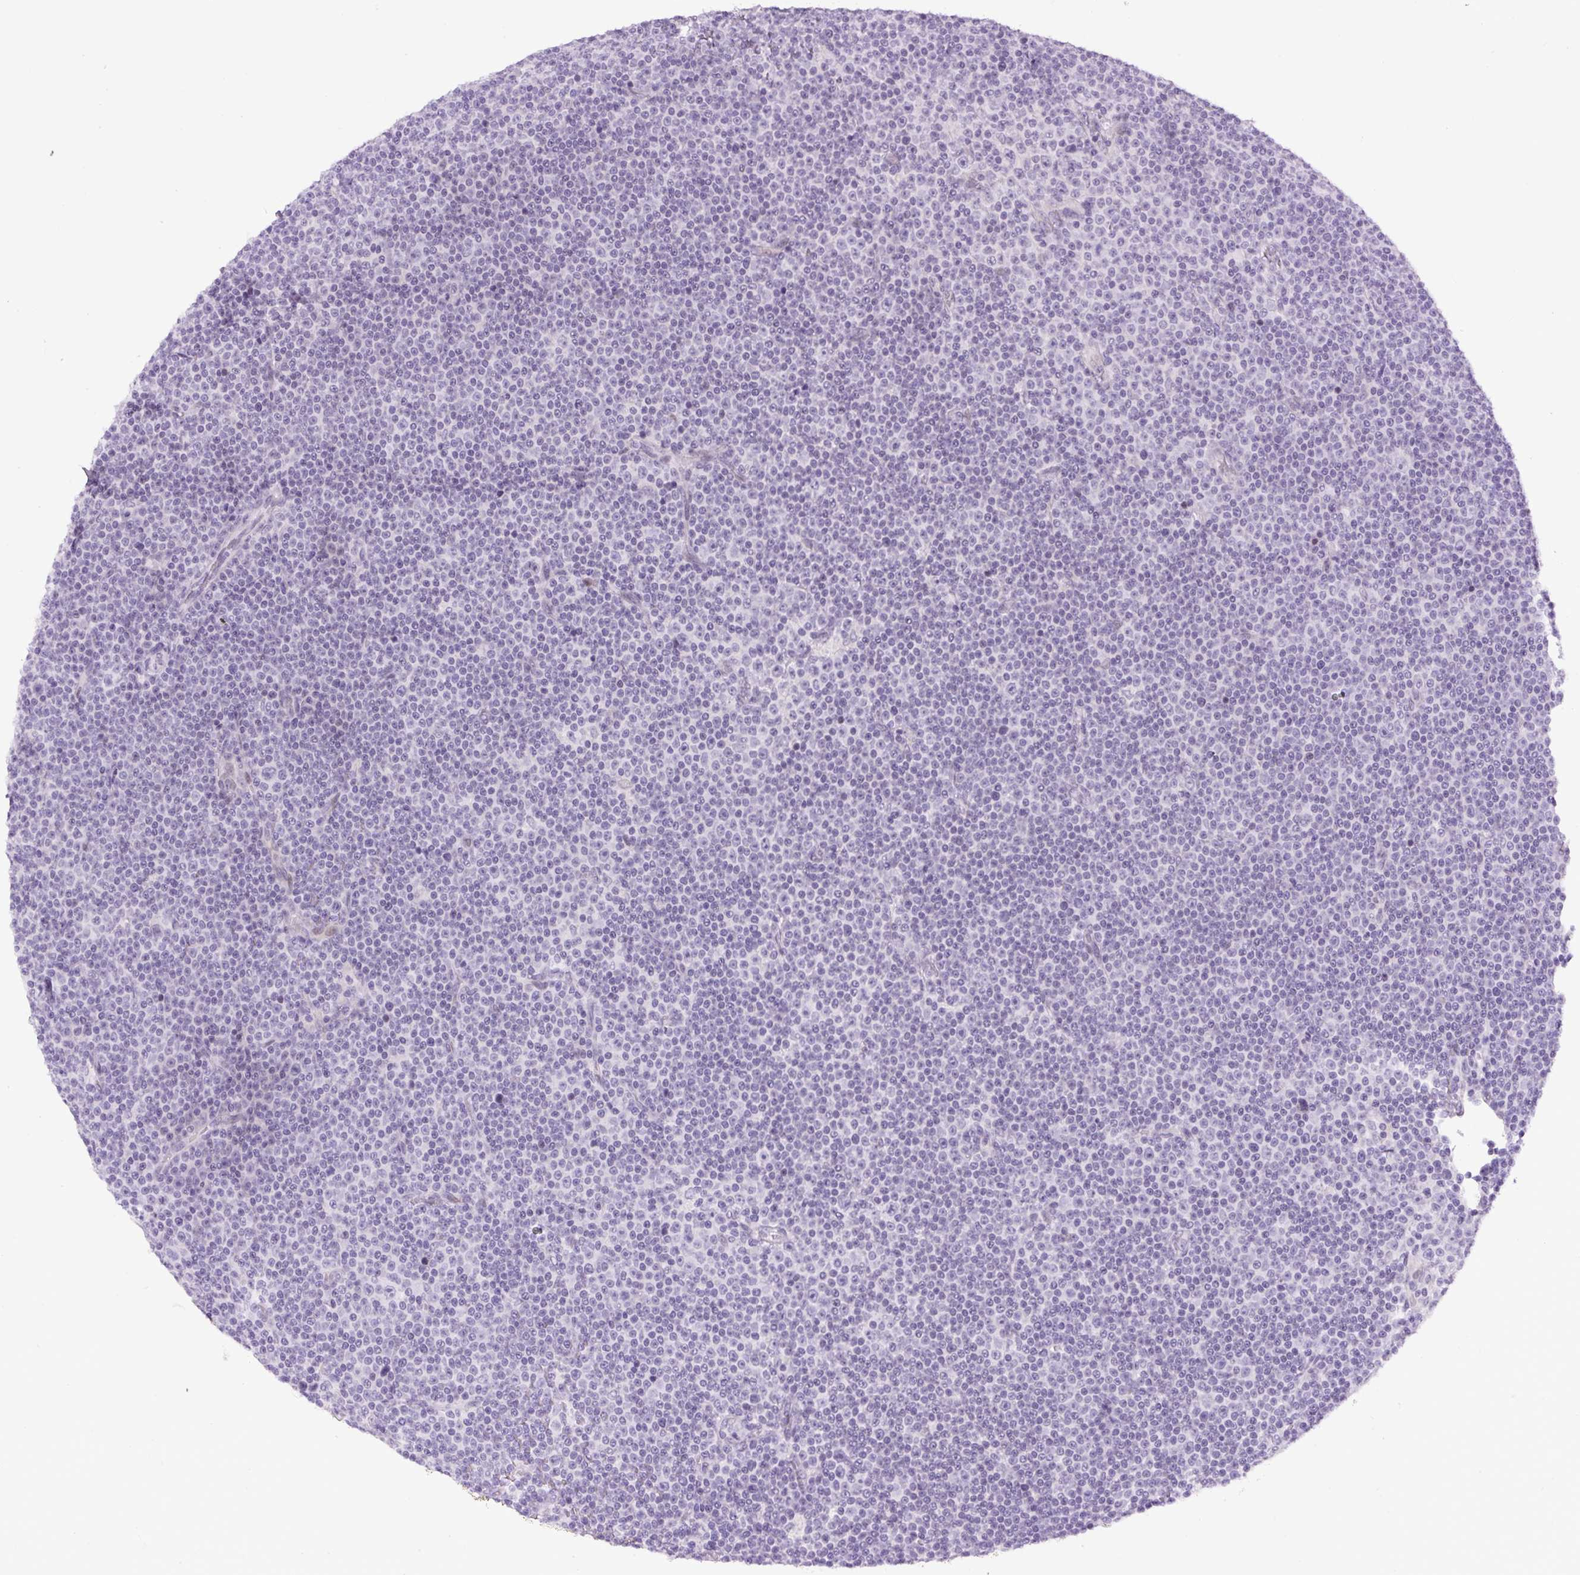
{"staining": {"intensity": "negative", "quantity": "none", "location": "none"}, "tissue": "lymphoma", "cell_type": "Tumor cells", "image_type": "cancer", "snomed": [{"axis": "morphology", "description": "Malignant lymphoma, non-Hodgkin's type, Low grade"}, {"axis": "topography", "description": "Lymph node"}], "caption": "High power microscopy photomicrograph of an immunohistochemistry (IHC) micrograph of malignant lymphoma, non-Hodgkin's type (low-grade), revealing no significant expression in tumor cells. Brightfield microscopy of IHC stained with DAB (brown) and hematoxylin (blue), captured at high magnification.", "gene": "RHBDD2", "patient": {"sex": "female", "age": 67}}